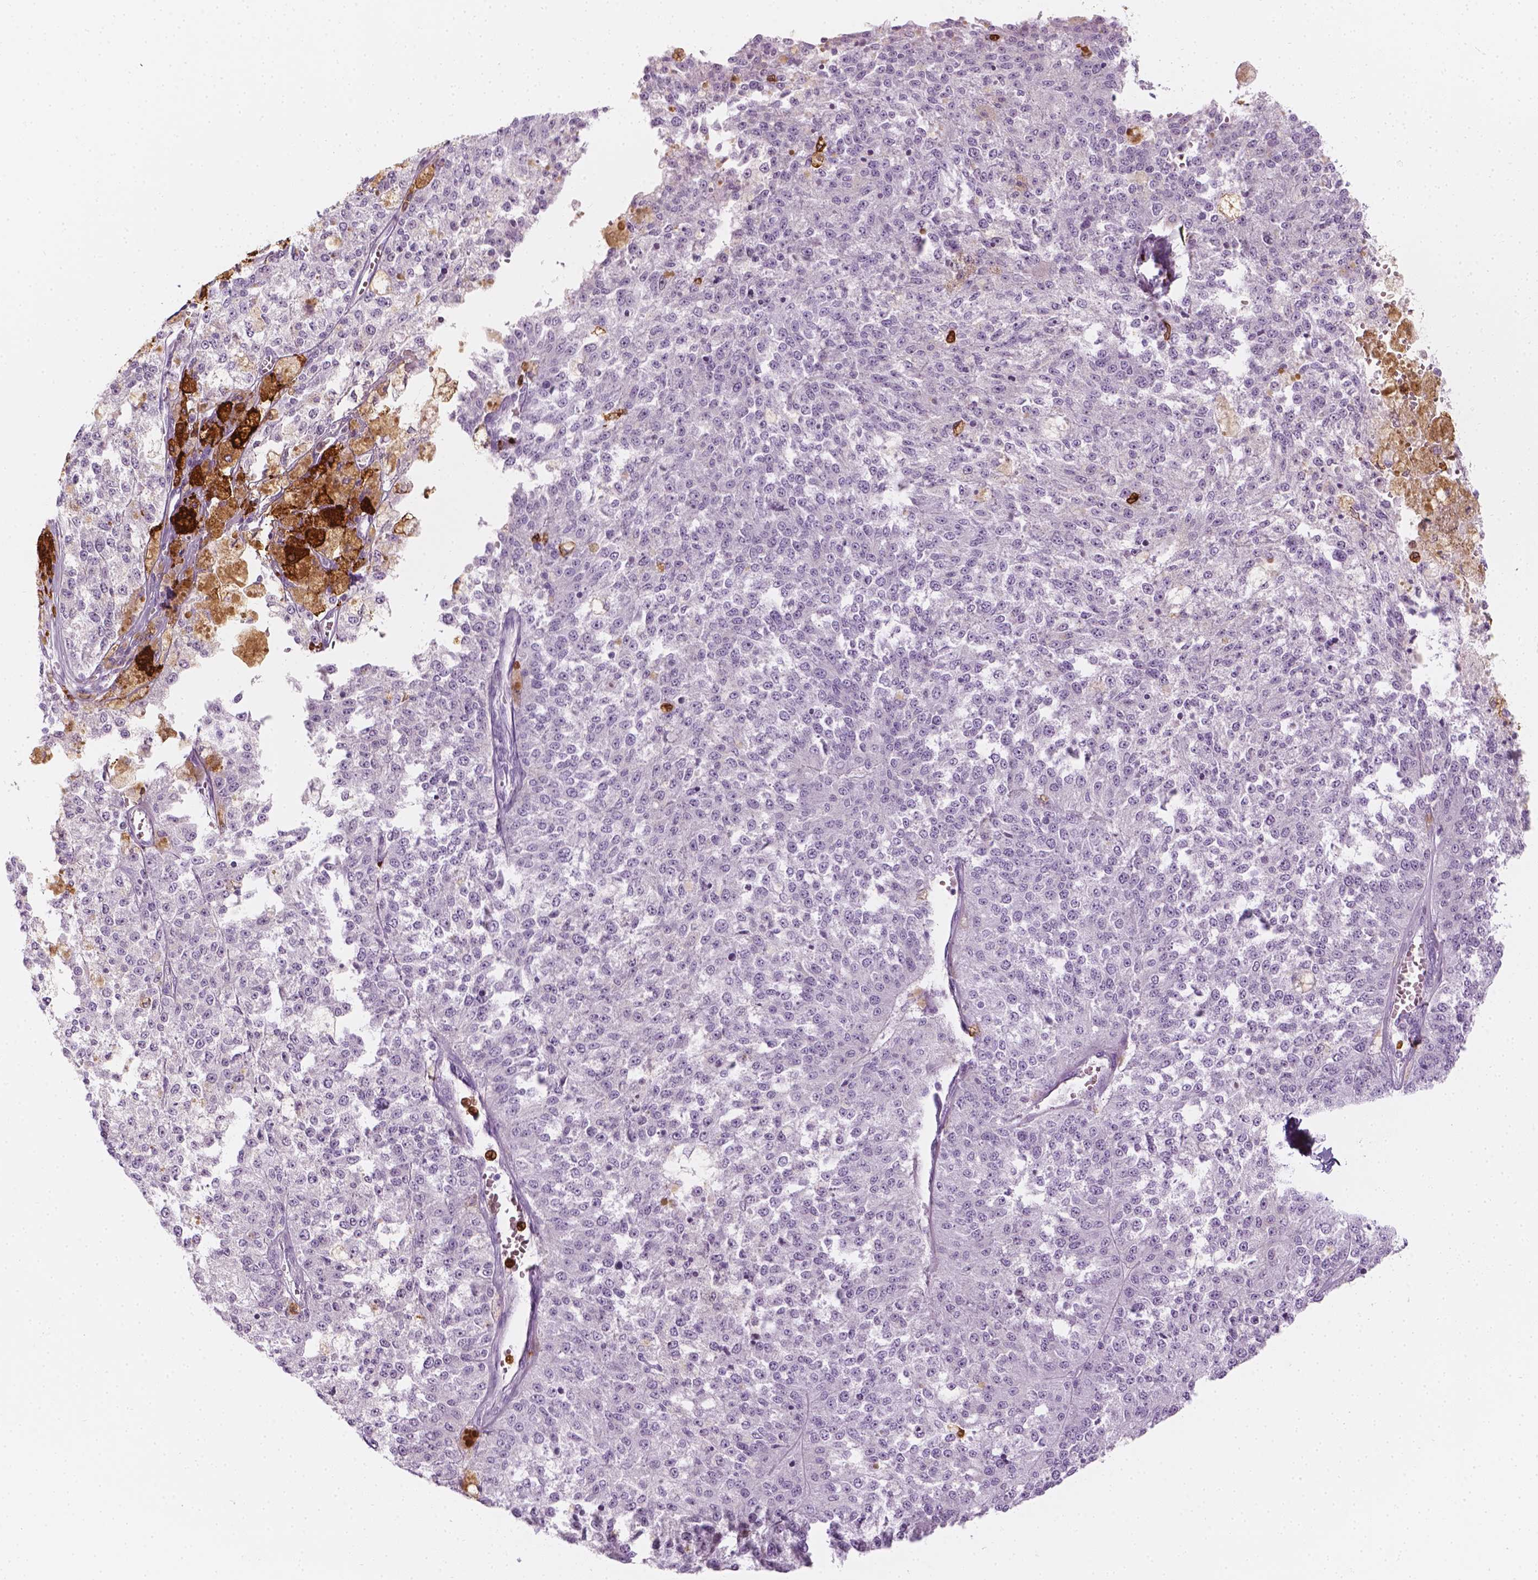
{"staining": {"intensity": "negative", "quantity": "none", "location": "none"}, "tissue": "melanoma", "cell_type": "Tumor cells", "image_type": "cancer", "snomed": [{"axis": "morphology", "description": "Malignant melanoma, Metastatic site"}, {"axis": "topography", "description": "Lymph node"}], "caption": "Tumor cells show no significant staining in melanoma. The staining is performed using DAB brown chromogen with nuclei counter-stained in using hematoxylin.", "gene": "CES1", "patient": {"sex": "female", "age": 64}}